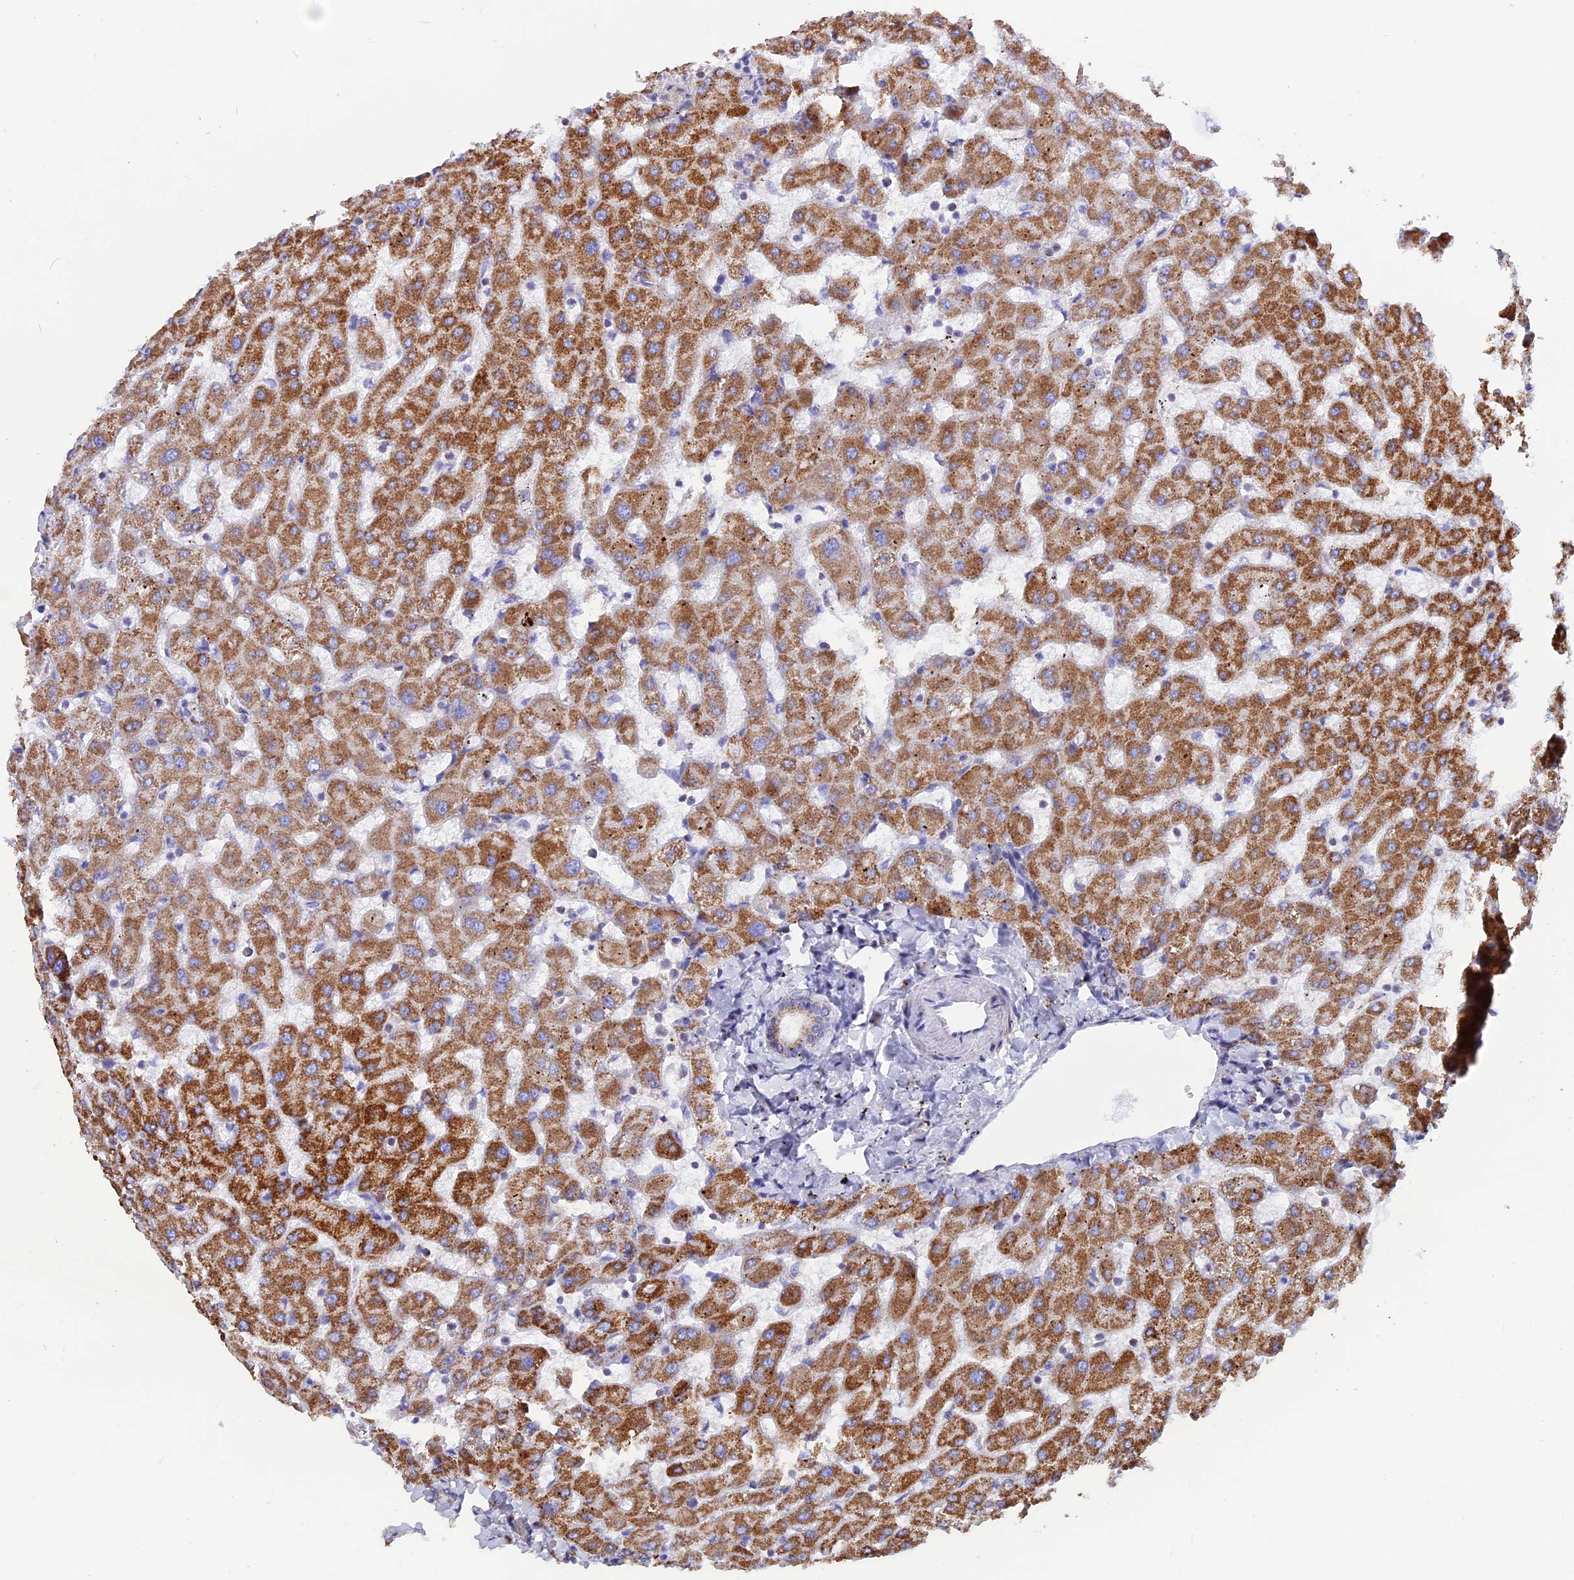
{"staining": {"intensity": "moderate", "quantity": "<25%", "location": "cytoplasmic/membranous"}, "tissue": "liver", "cell_type": "Cholangiocytes", "image_type": "normal", "snomed": [{"axis": "morphology", "description": "Normal tissue, NOS"}, {"axis": "topography", "description": "Liver"}], "caption": "Moderate cytoplasmic/membranous protein positivity is seen in approximately <25% of cholangiocytes in liver.", "gene": "GCDH", "patient": {"sex": "female", "age": 63}}